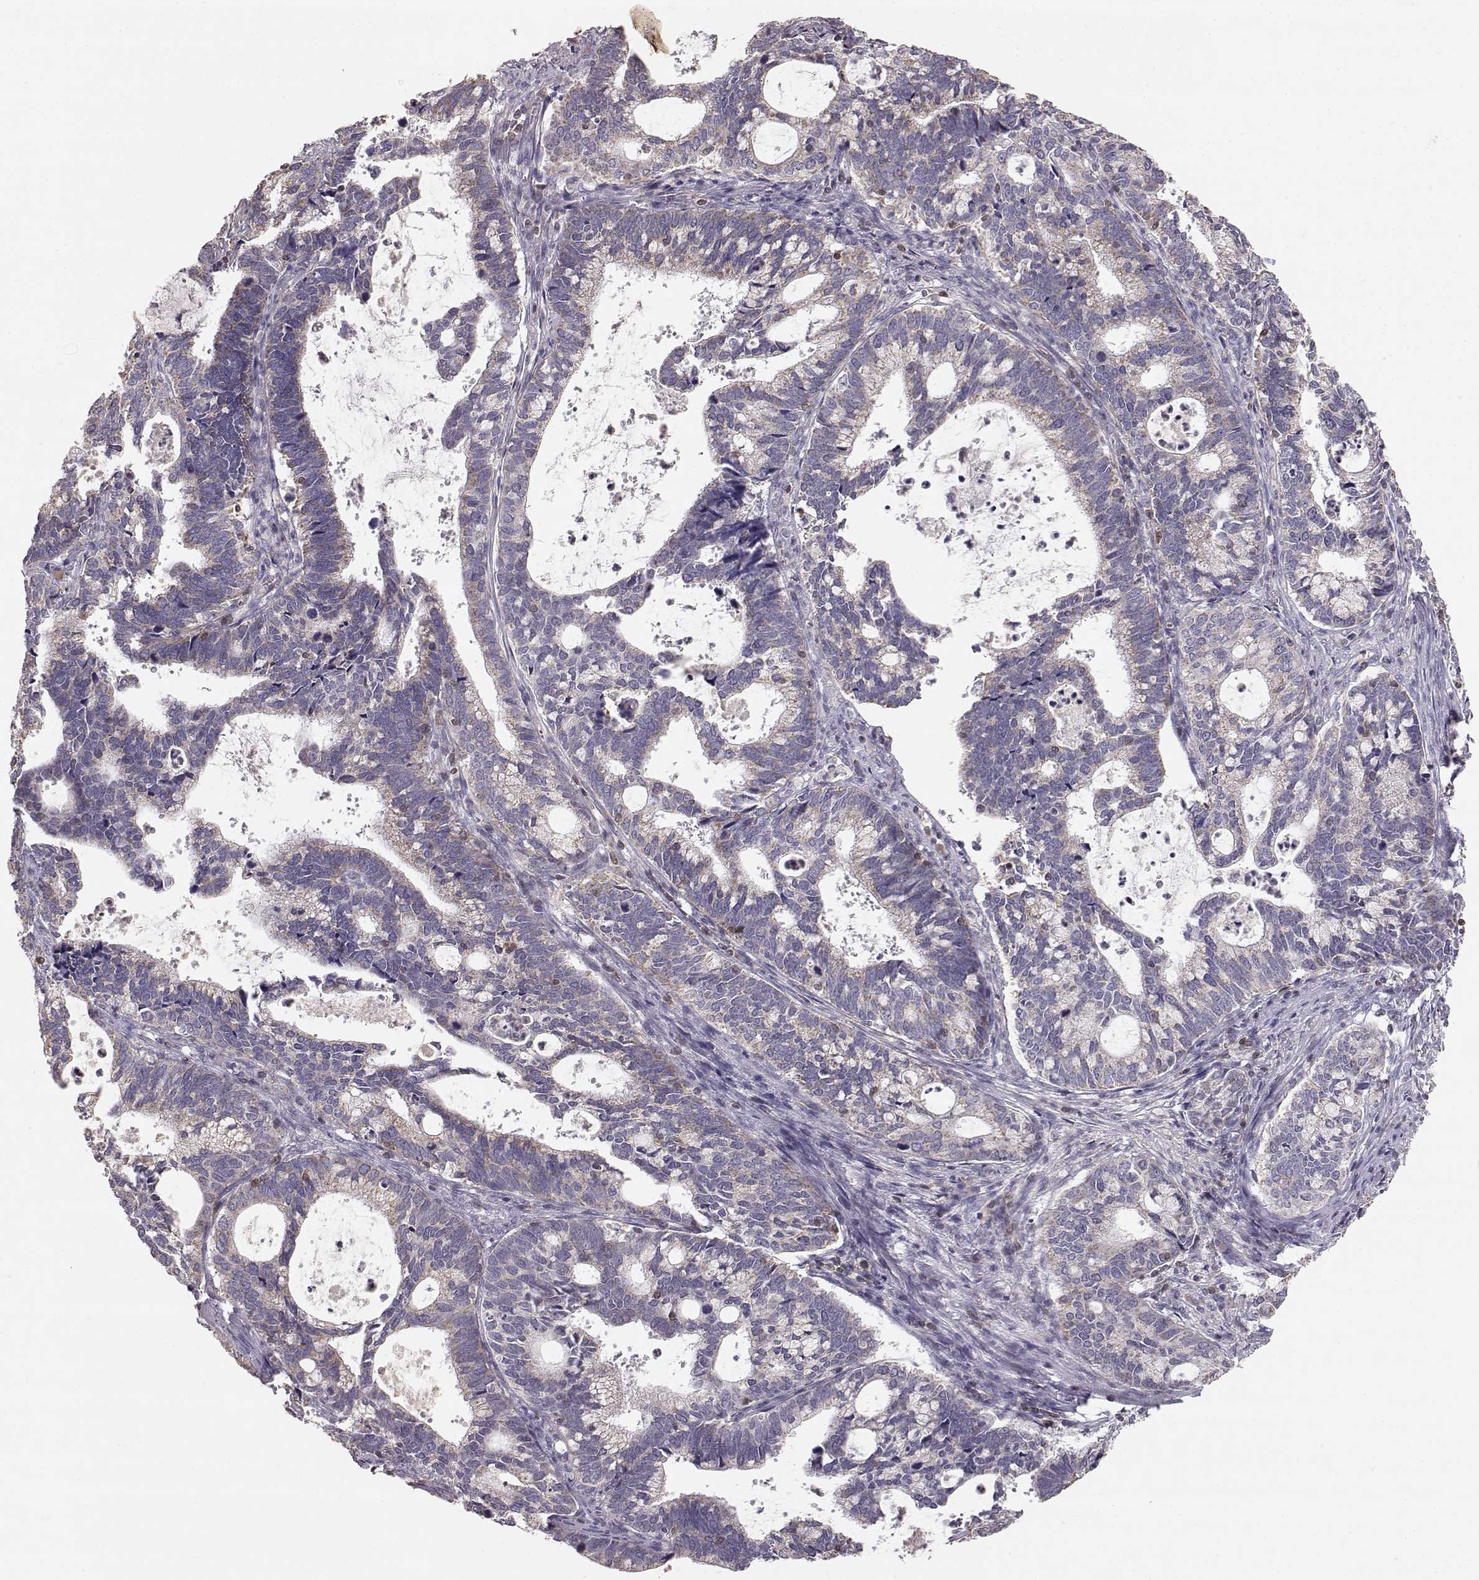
{"staining": {"intensity": "weak", "quantity": ">75%", "location": "cytoplasmic/membranous"}, "tissue": "cervical cancer", "cell_type": "Tumor cells", "image_type": "cancer", "snomed": [{"axis": "morphology", "description": "Adenocarcinoma, NOS"}, {"axis": "topography", "description": "Cervix"}], "caption": "Adenocarcinoma (cervical) tissue exhibits weak cytoplasmic/membranous positivity in approximately >75% of tumor cells The staining was performed using DAB (3,3'-diaminobenzidine), with brown indicating positive protein expression. Nuclei are stained blue with hematoxylin.", "gene": "GRAP2", "patient": {"sex": "female", "age": 42}}